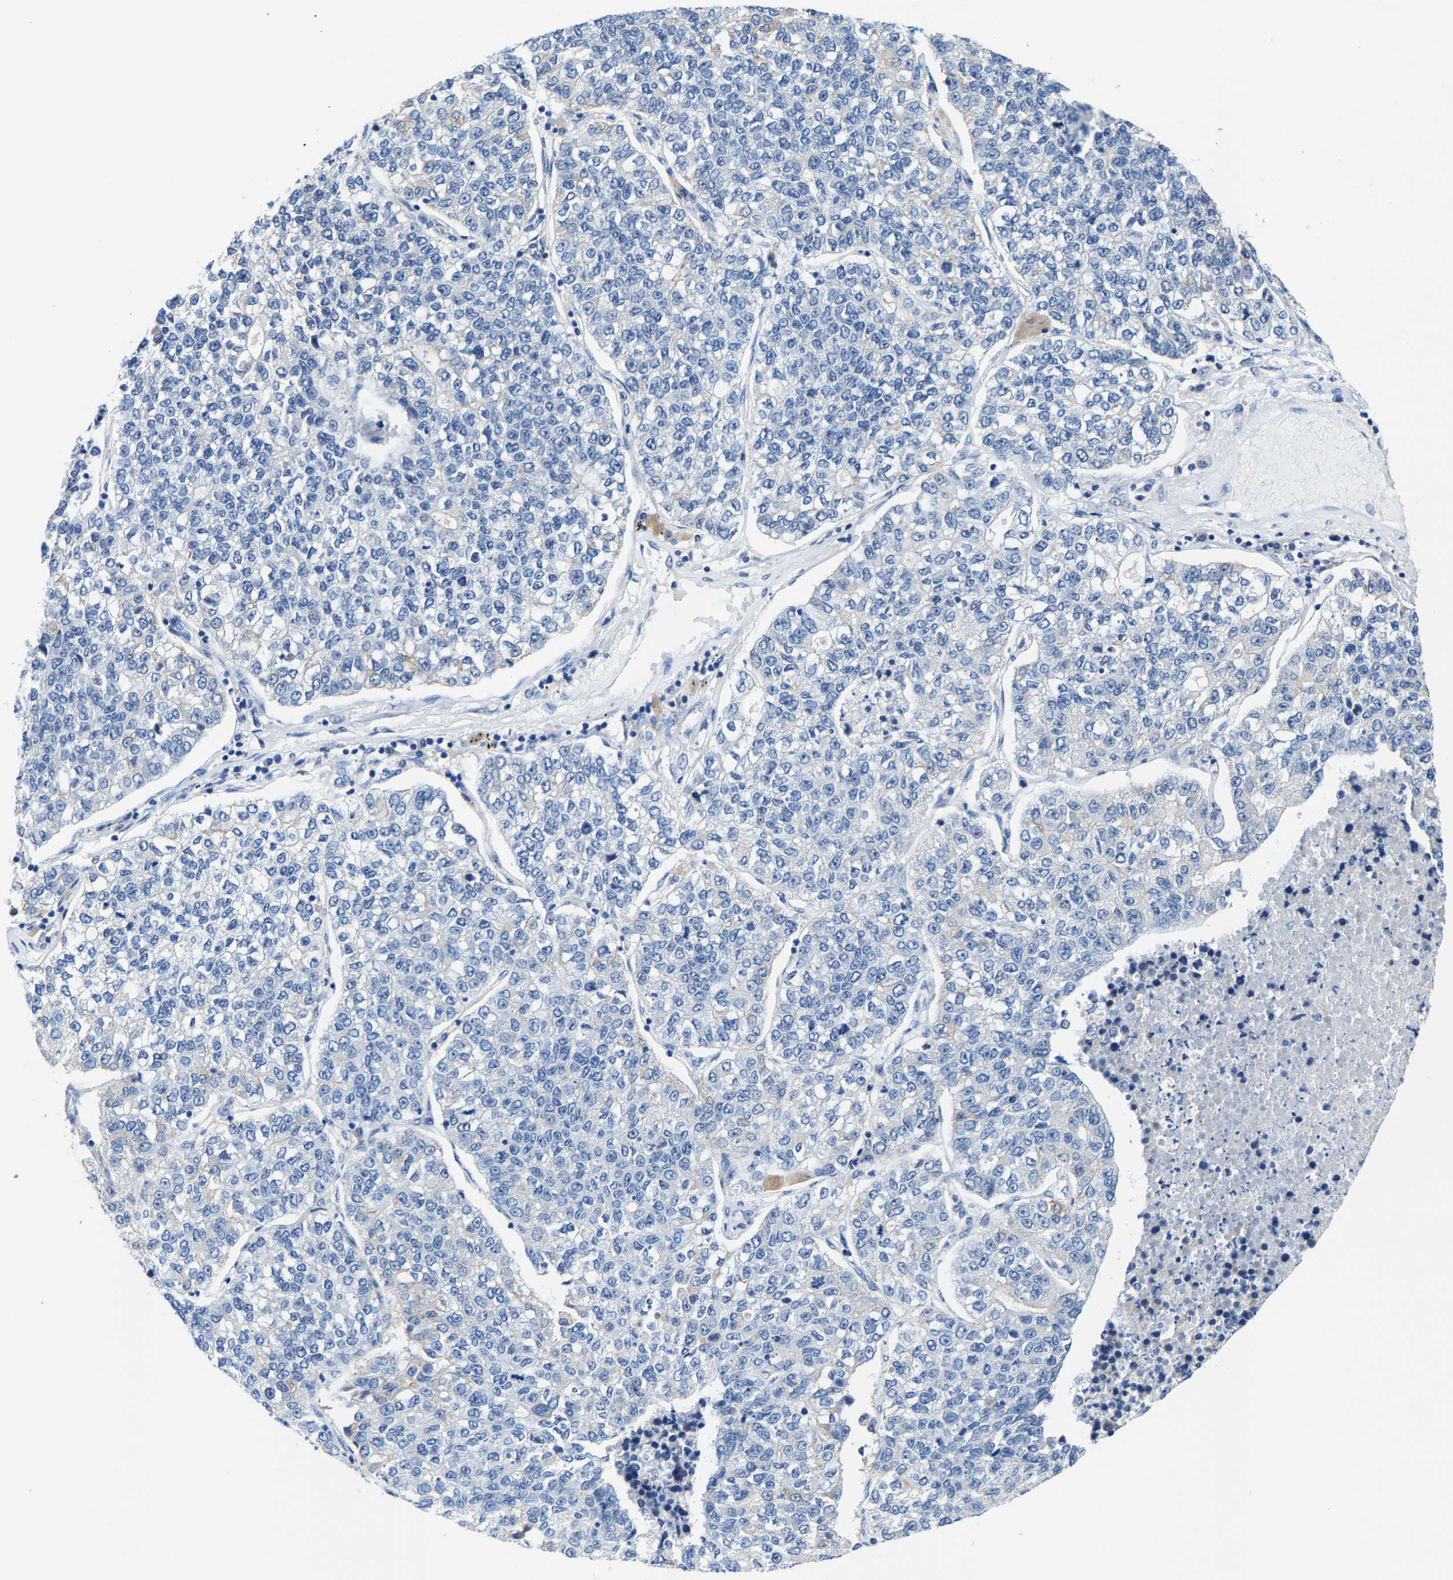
{"staining": {"intensity": "negative", "quantity": "none", "location": "none"}, "tissue": "lung cancer", "cell_type": "Tumor cells", "image_type": "cancer", "snomed": [{"axis": "morphology", "description": "Adenocarcinoma, NOS"}, {"axis": "topography", "description": "Lung"}], "caption": "Tumor cells are negative for protein expression in human lung adenocarcinoma. (DAB IHC visualized using brightfield microscopy, high magnification).", "gene": "KLHL1", "patient": {"sex": "male", "age": 49}}